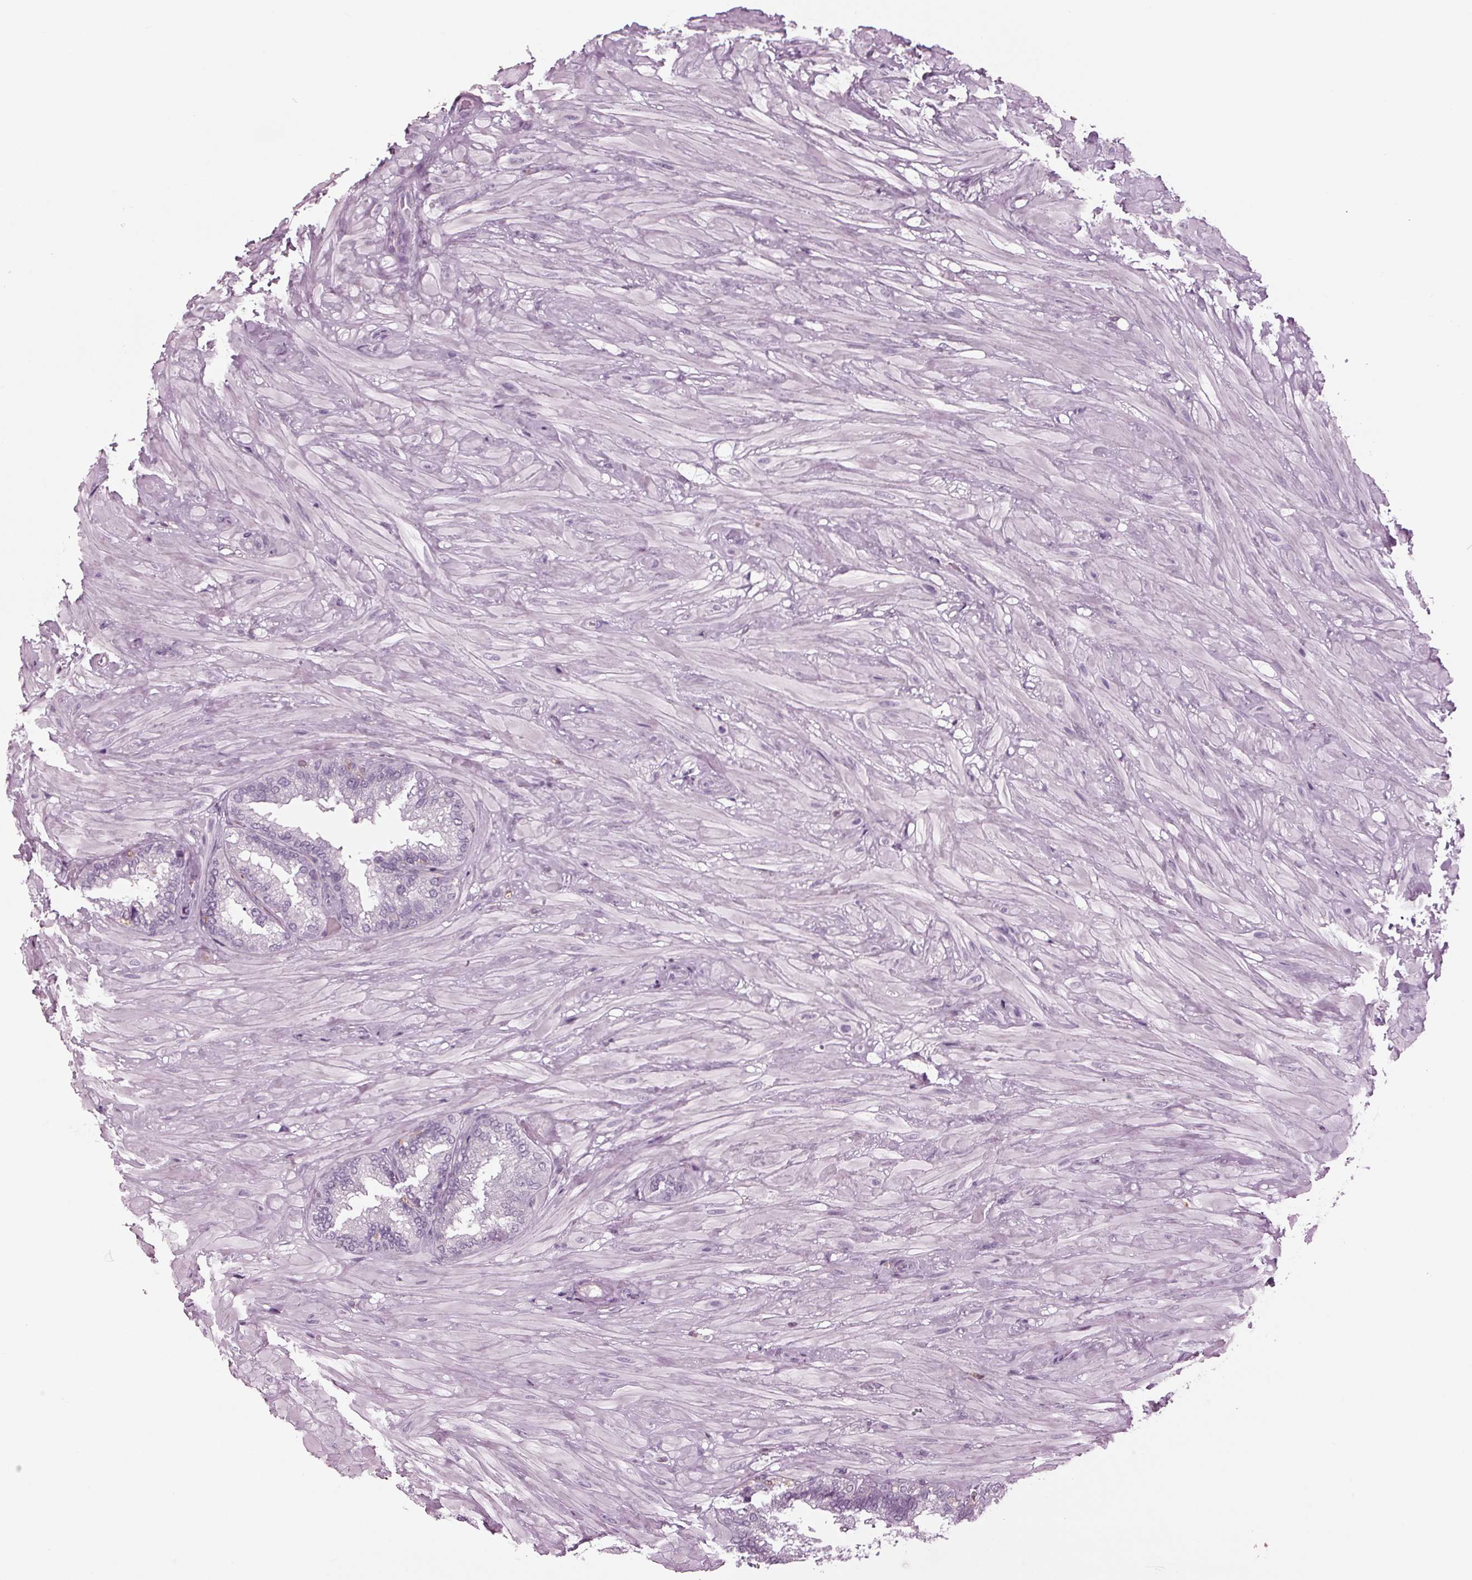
{"staining": {"intensity": "negative", "quantity": "none", "location": "none"}, "tissue": "seminal vesicle", "cell_type": "Glandular cells", "image_type": "normal", "snomed": [{"axis": "morphology", "description": "Normal tissue, NOS"}, {"axis": "topography", "description": "Seminal veicle"}], "caption": "A photomicrograph of seminal vesicle stained for a protein reveals no brown staining in glandular cells. Brightfield microscopy of immunohistochemistry stained with DAB (3,3'-diaminobenzidine) (brown) and hematoxylin (blue), captured at high magnification.", "gene": "BTLA", "patient": {"sex": "male", "age": 68}}